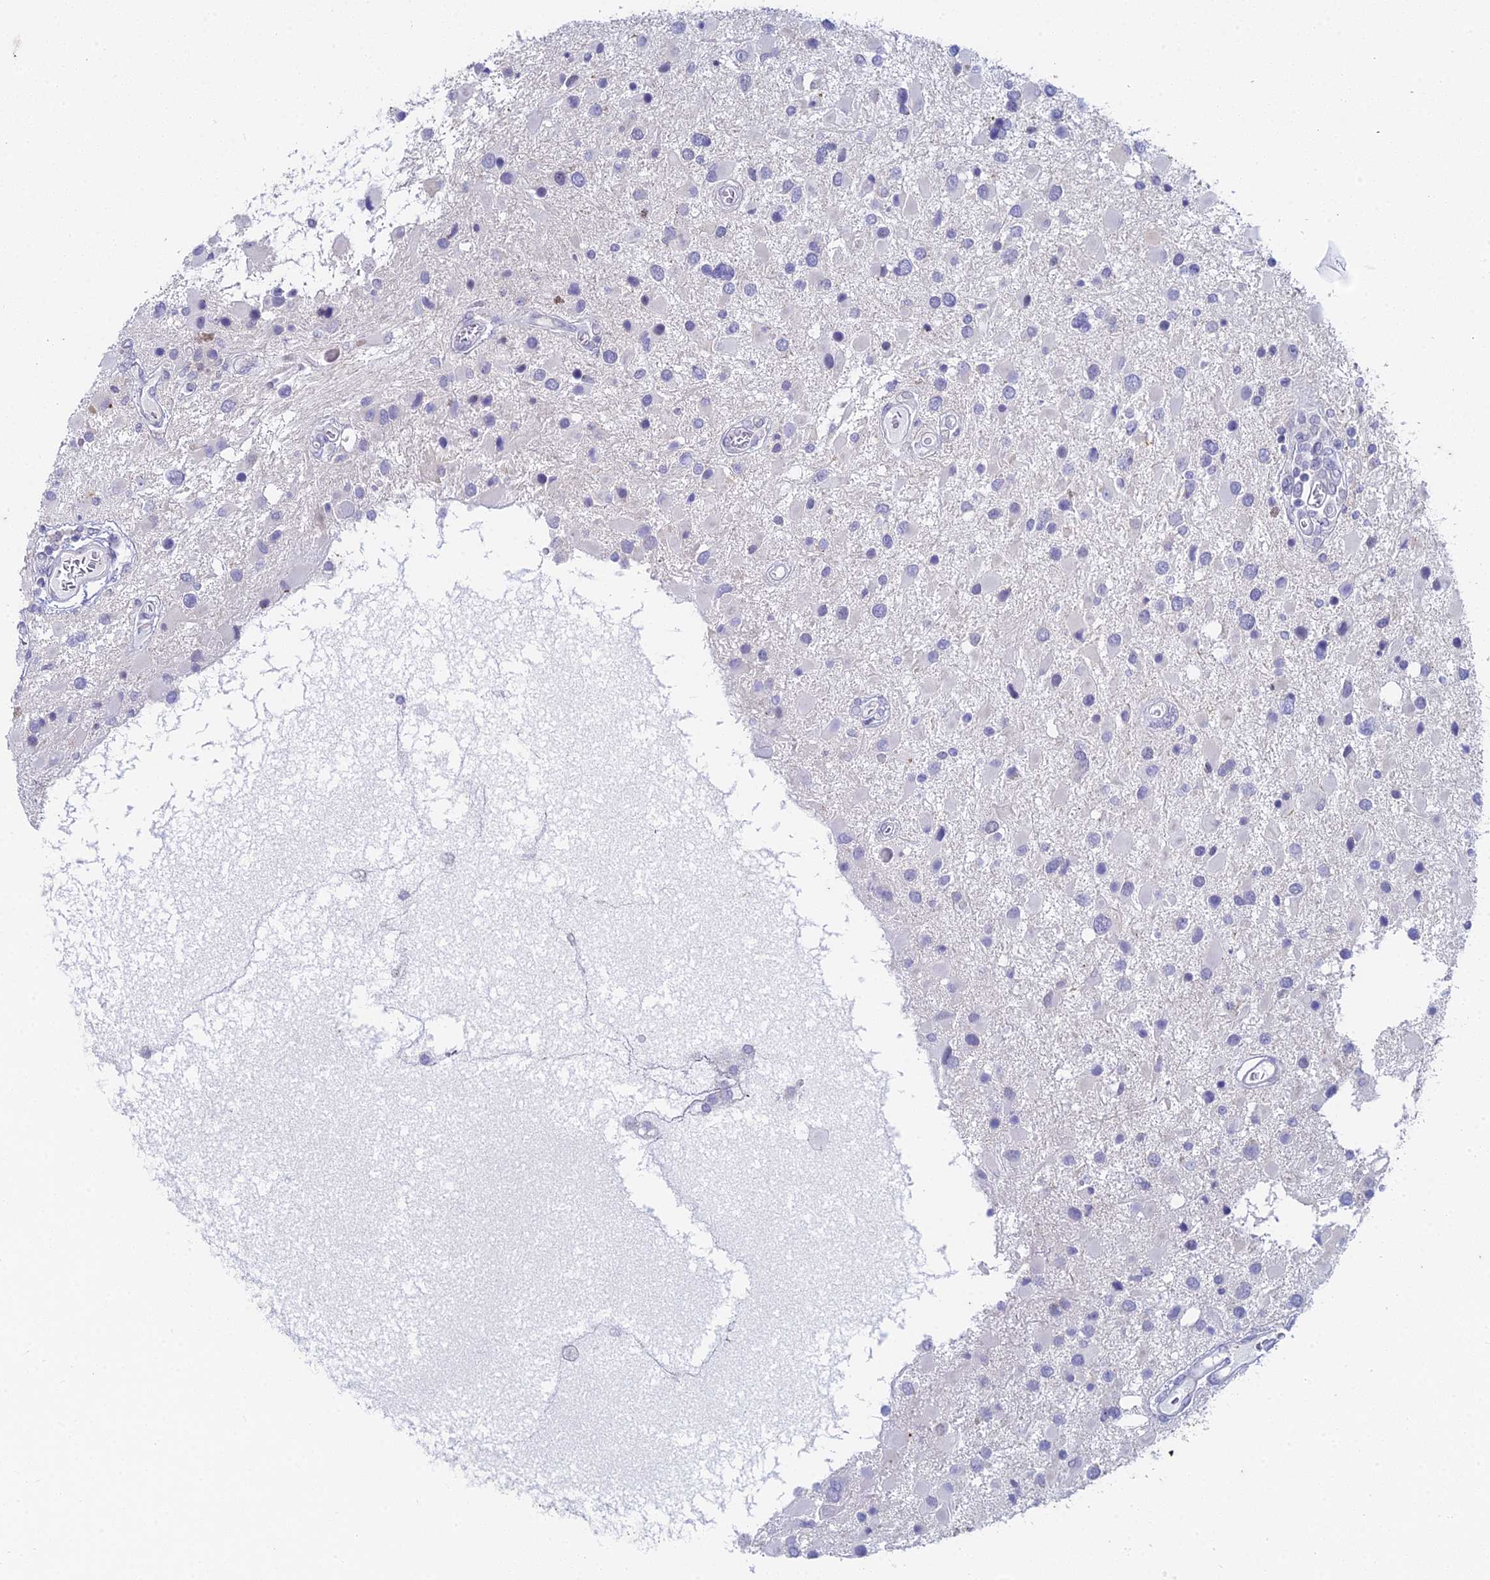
{"staining": {"intensity": "negative", "quantity": "none", "location": "none"}, "tissue": "glioma", "cell_type": "Tumor cells", "image_type": "cancer", "snomed": [{"axis": "morphology", "description": "Glioma, malignant, High grade"}, {"axis": "topography", "description": "Brain"}], "caption": "Glioma was stained to show a protein in brown. There is no significant expression in tumor cells.", "gene": "EEF2KMT", "patient": {"sex": "male", "age": 53}}